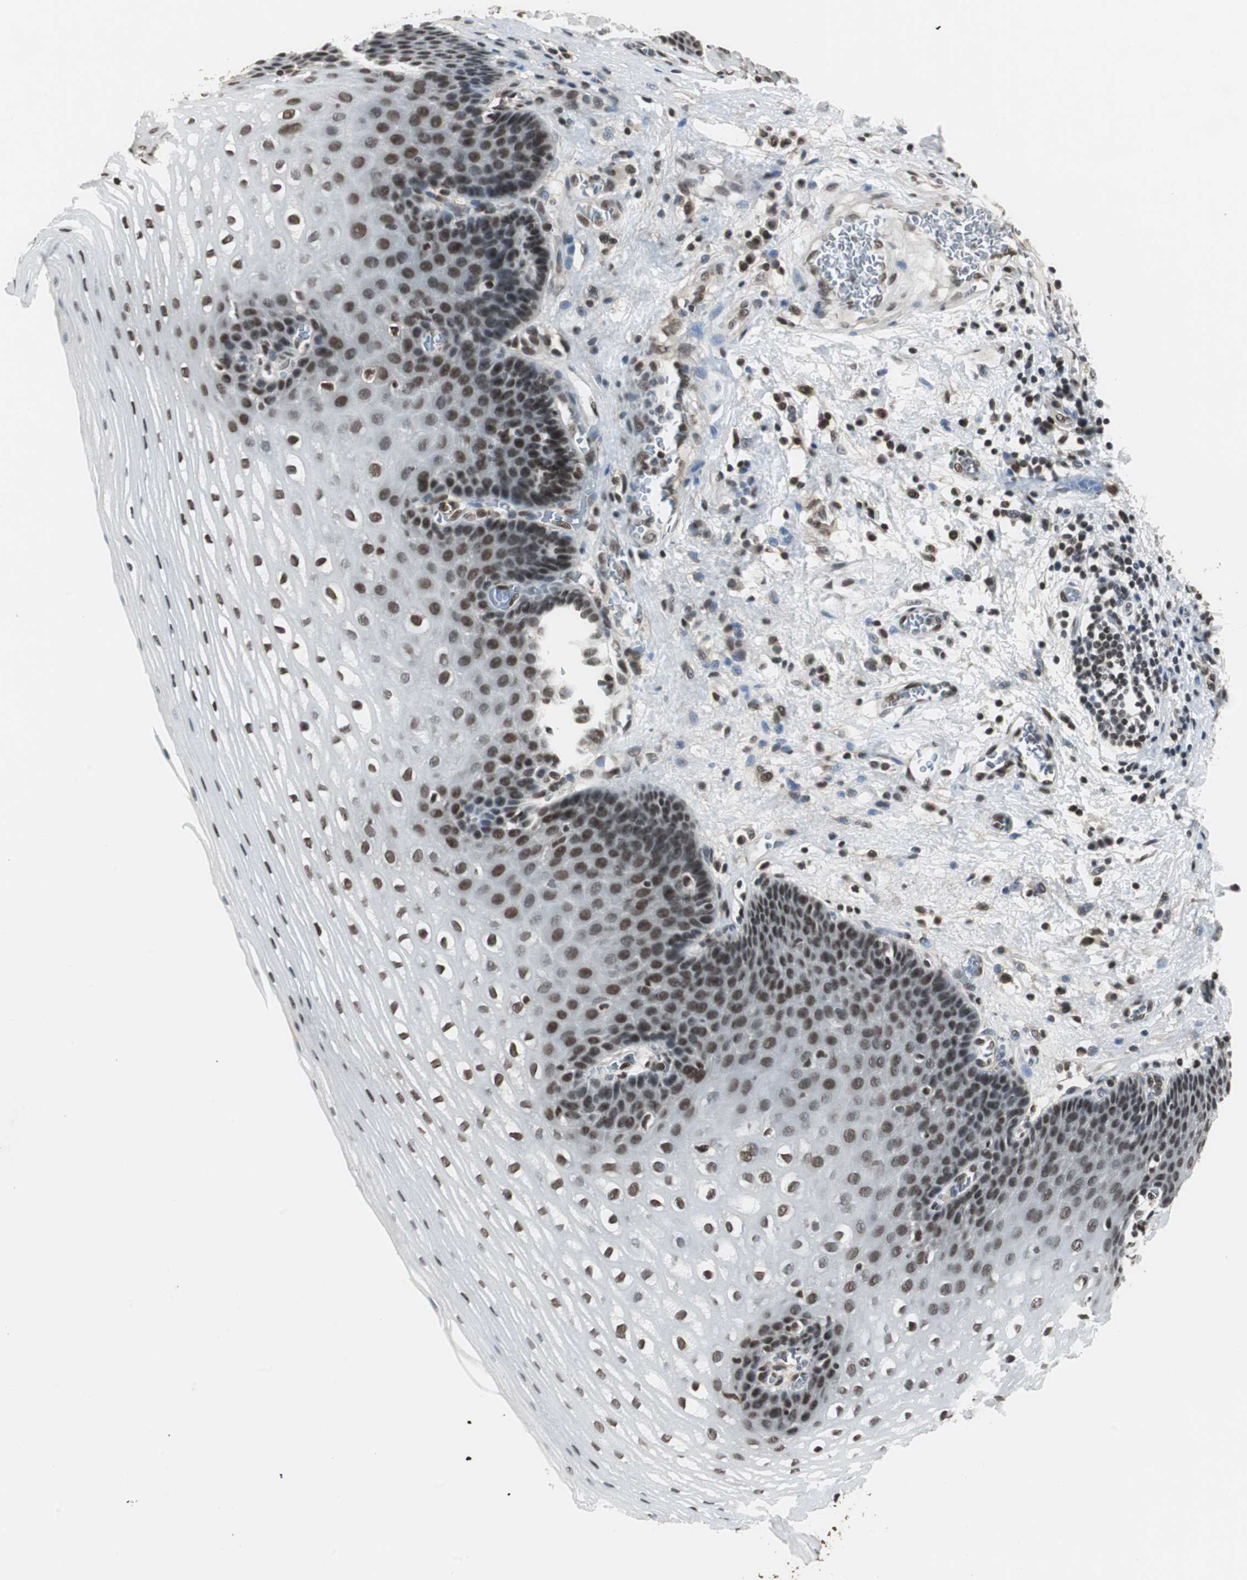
{"staining": {"intensity": "moderate", "quantity": ">75%", "location": "nuclear"}, "tissue": "esophagus", "cell_type": "Squamous epithelial cells", "image_type": "normal", "snomed": [{"axis": "morphology", "description": "Normal tissue, NOS"}, {"axis": "topography", "description": "Esophagus"}], "caption": "Unremarkable esophagus demonstrates moderate nuclear expression in about >75% of squamous epithelial cells The protein is shown in brown color, while the nuclei are stained blue..", "gene": "MKX", "patient": {"sex": "male", "age": 48}}